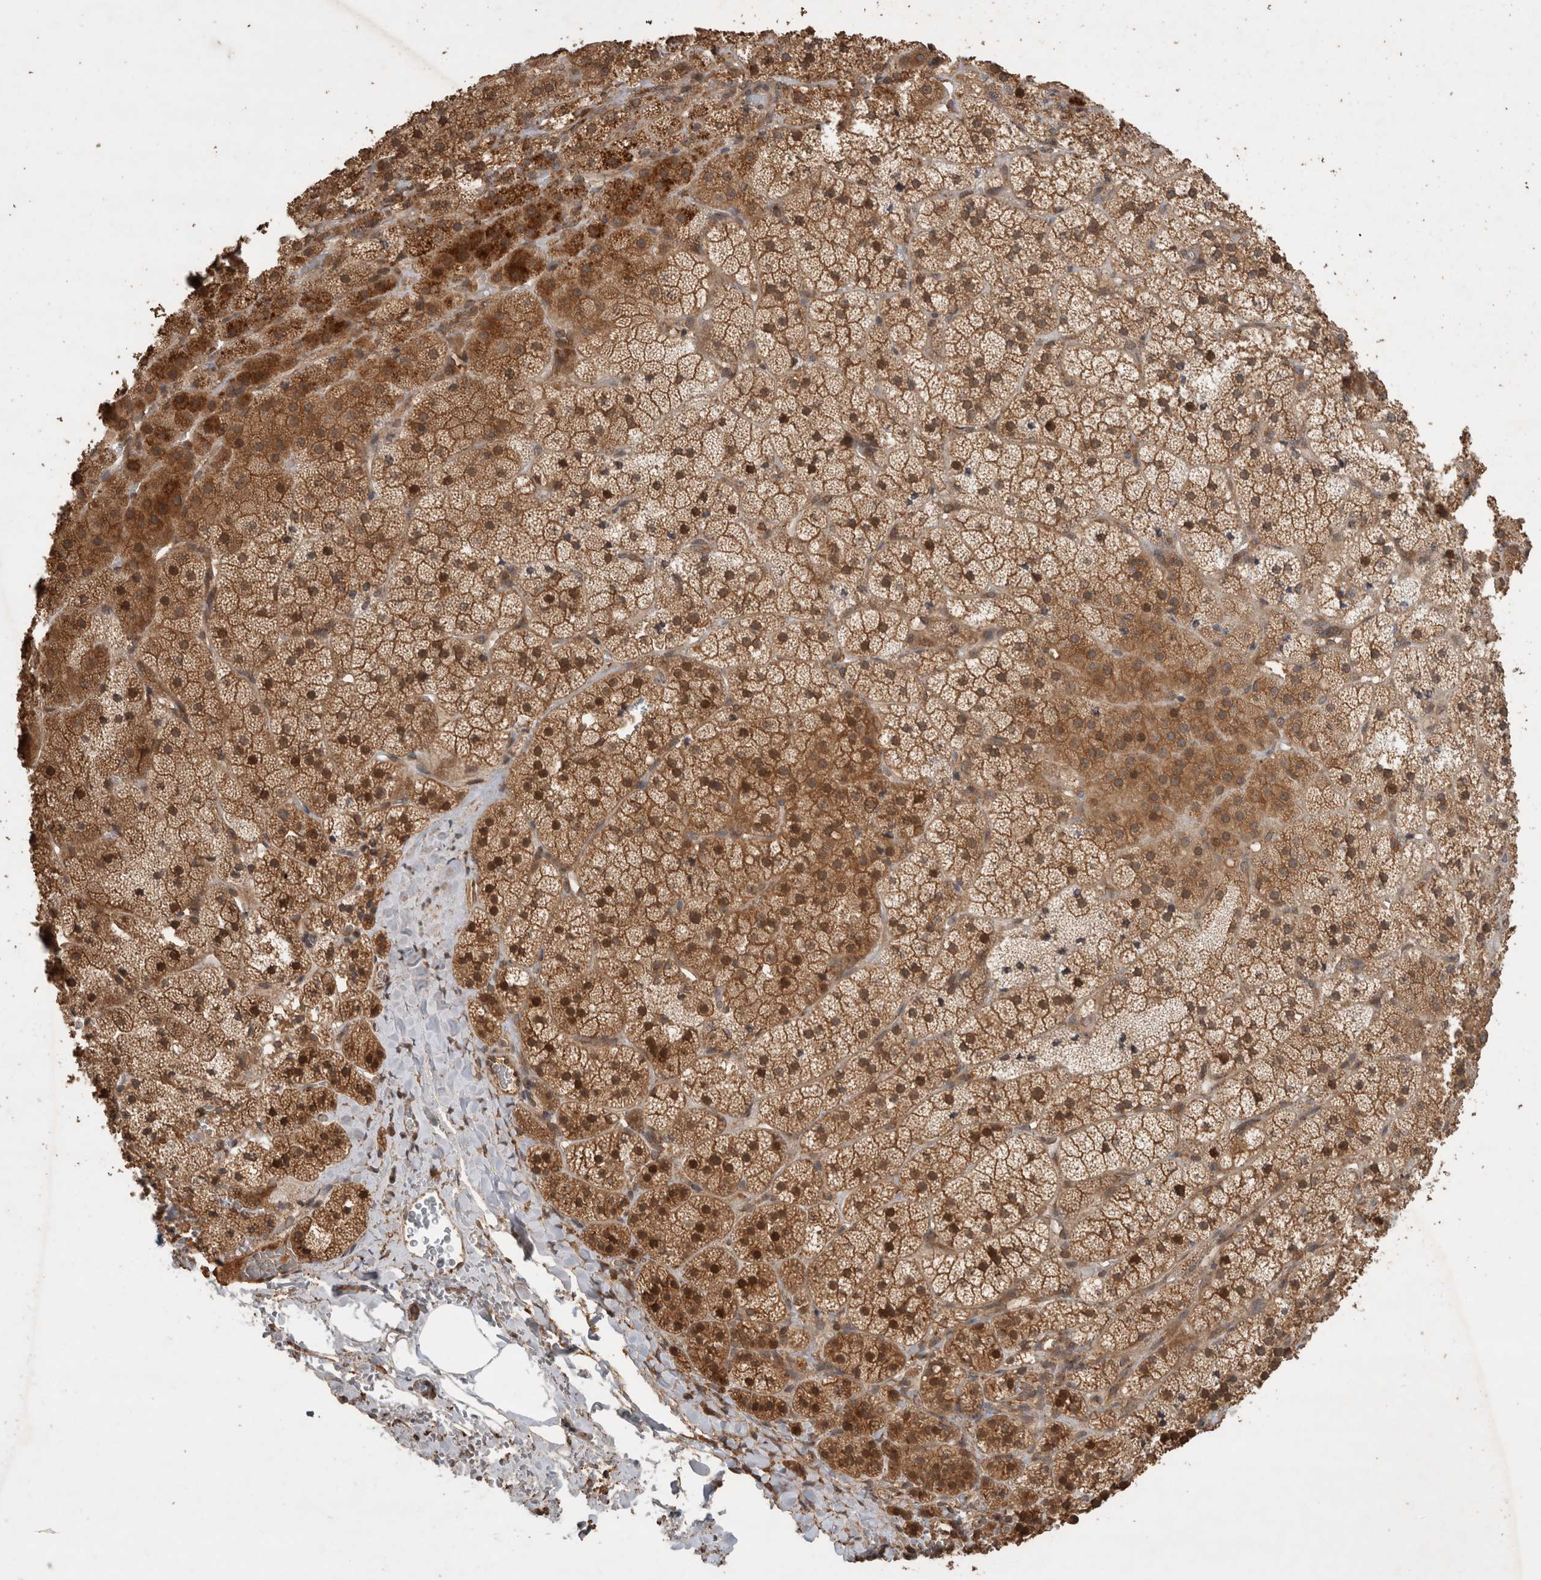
{"staining": {"intensity": "moderate", "quantity": ">75%", "location": "cytoplasmic/membranous,nuclear"}, "tissue": "adrenal gland", "cell_type": "Glandular cells", "image_type": "normal", "snomed": [{"axis": "morphology", "description": "Normal tissue, NOS"}, {"axis": "topography", "description": "Adrenal gland"}], "caption": "High-power microscopy captured an immunohistochemistry (IHC) micrograph of normal adrenal gland, revealing moderate cytoplasmic/membranous,nuclear expression in about >75% of glandular cells. The protein of interest is stained brown, and the nuclei are stained in blue (DAB (3,3'-diaminobenzidine) IHC with brightfield microscopy, high magnification).", "gene": "OTUD7B", "patient": {"sex": "female", "age": 44}}